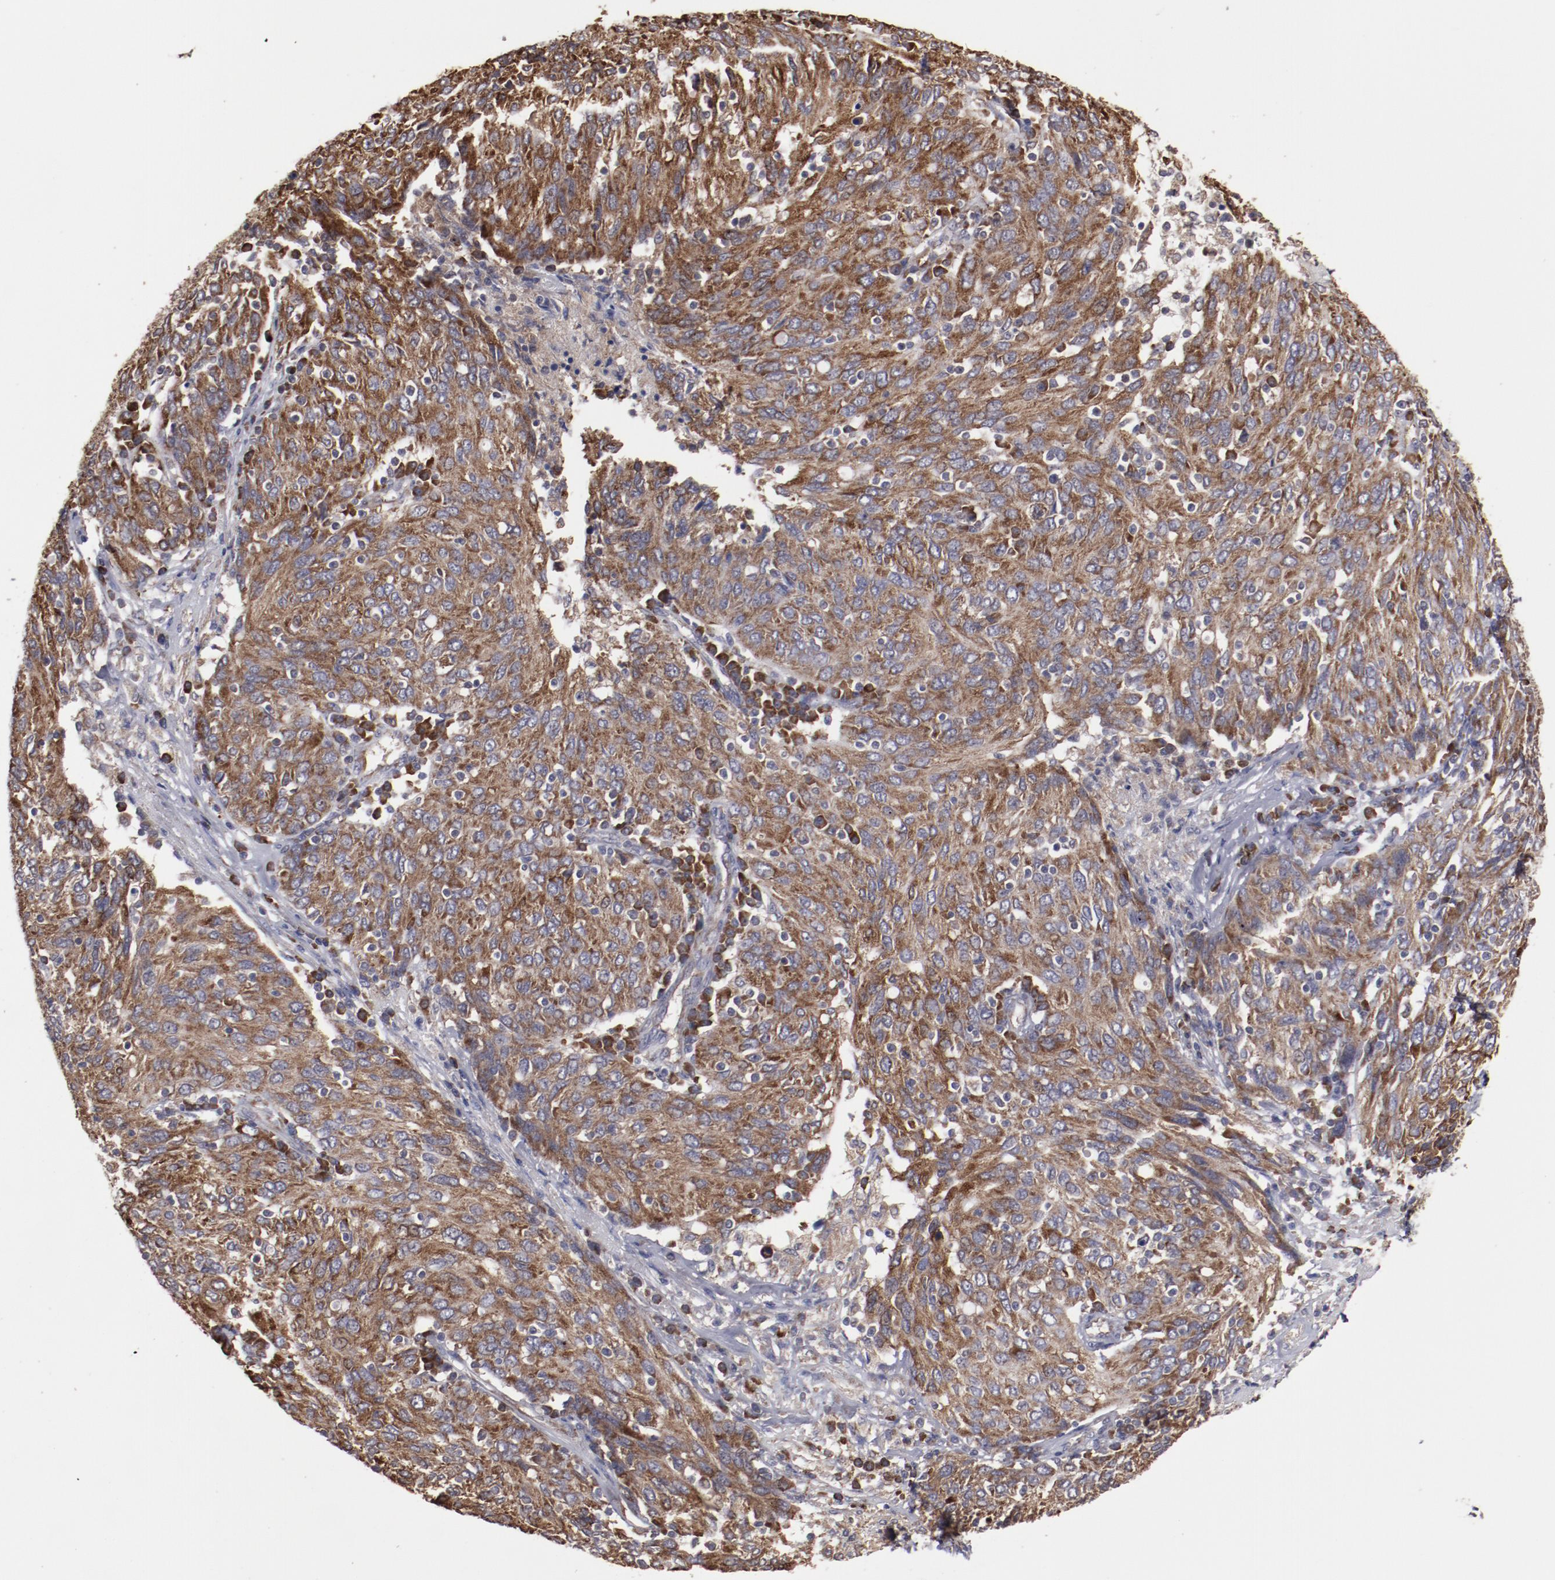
{"staining": {"intensity": "strong", "quantity": ">75%", "location": "cytoplasmic/membranous"}, "tissue": "ovarian cancer", "cell_type": "Tumor cells", "image_type": "cancer", "snomed": [{"axis": "morphology", "description": "Carcinoma, endometroid"}, {"axis": "topography", "description": "Ovary"}], "caption": "Immunohistochemical staining of human endometroid carcinoma (ovarian) exhibits high levels of strong cytoplasmic/membranous positivity in approximately >75% of tumor cells.", "gene": "RPS4Y1", "patient": {"sex": "female", "age": 50}}